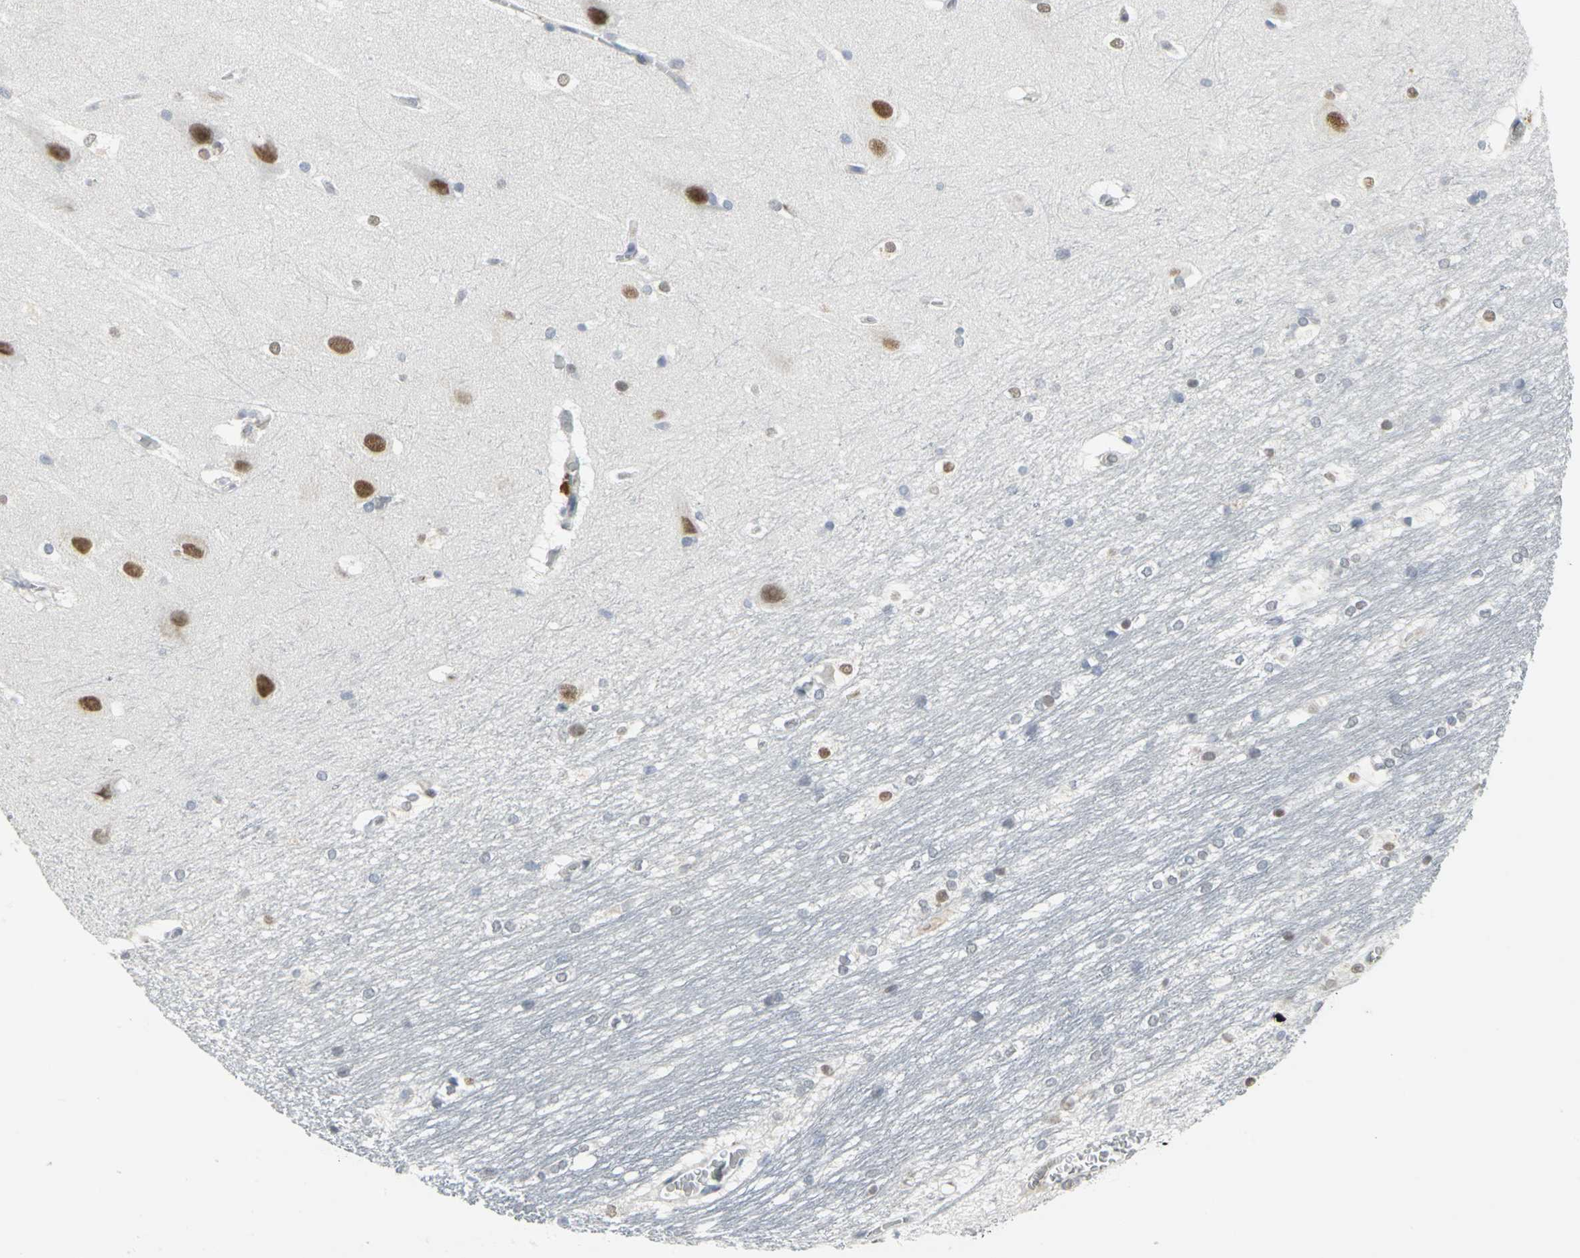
{"staining": {"intensity": "moderate", "quantity": "<25%", "location": "nuclear"}, "tissue": "hippocampus", "cell_type": "Glial cells", "image_type": "normal", "snomed": [{"axis": "morphology", "description": "Normal tissue, NOS"}, {"axis": "topography", "description": "Hippocampus"}], "caption": "Unremarkable hippocampus exhibits moderate nuclear positivity in approximately <25% of glial cells, visualized by immunohistochemistry.", "gene": "ZIC1", "patient": {"sex": "female", "age": 19}}